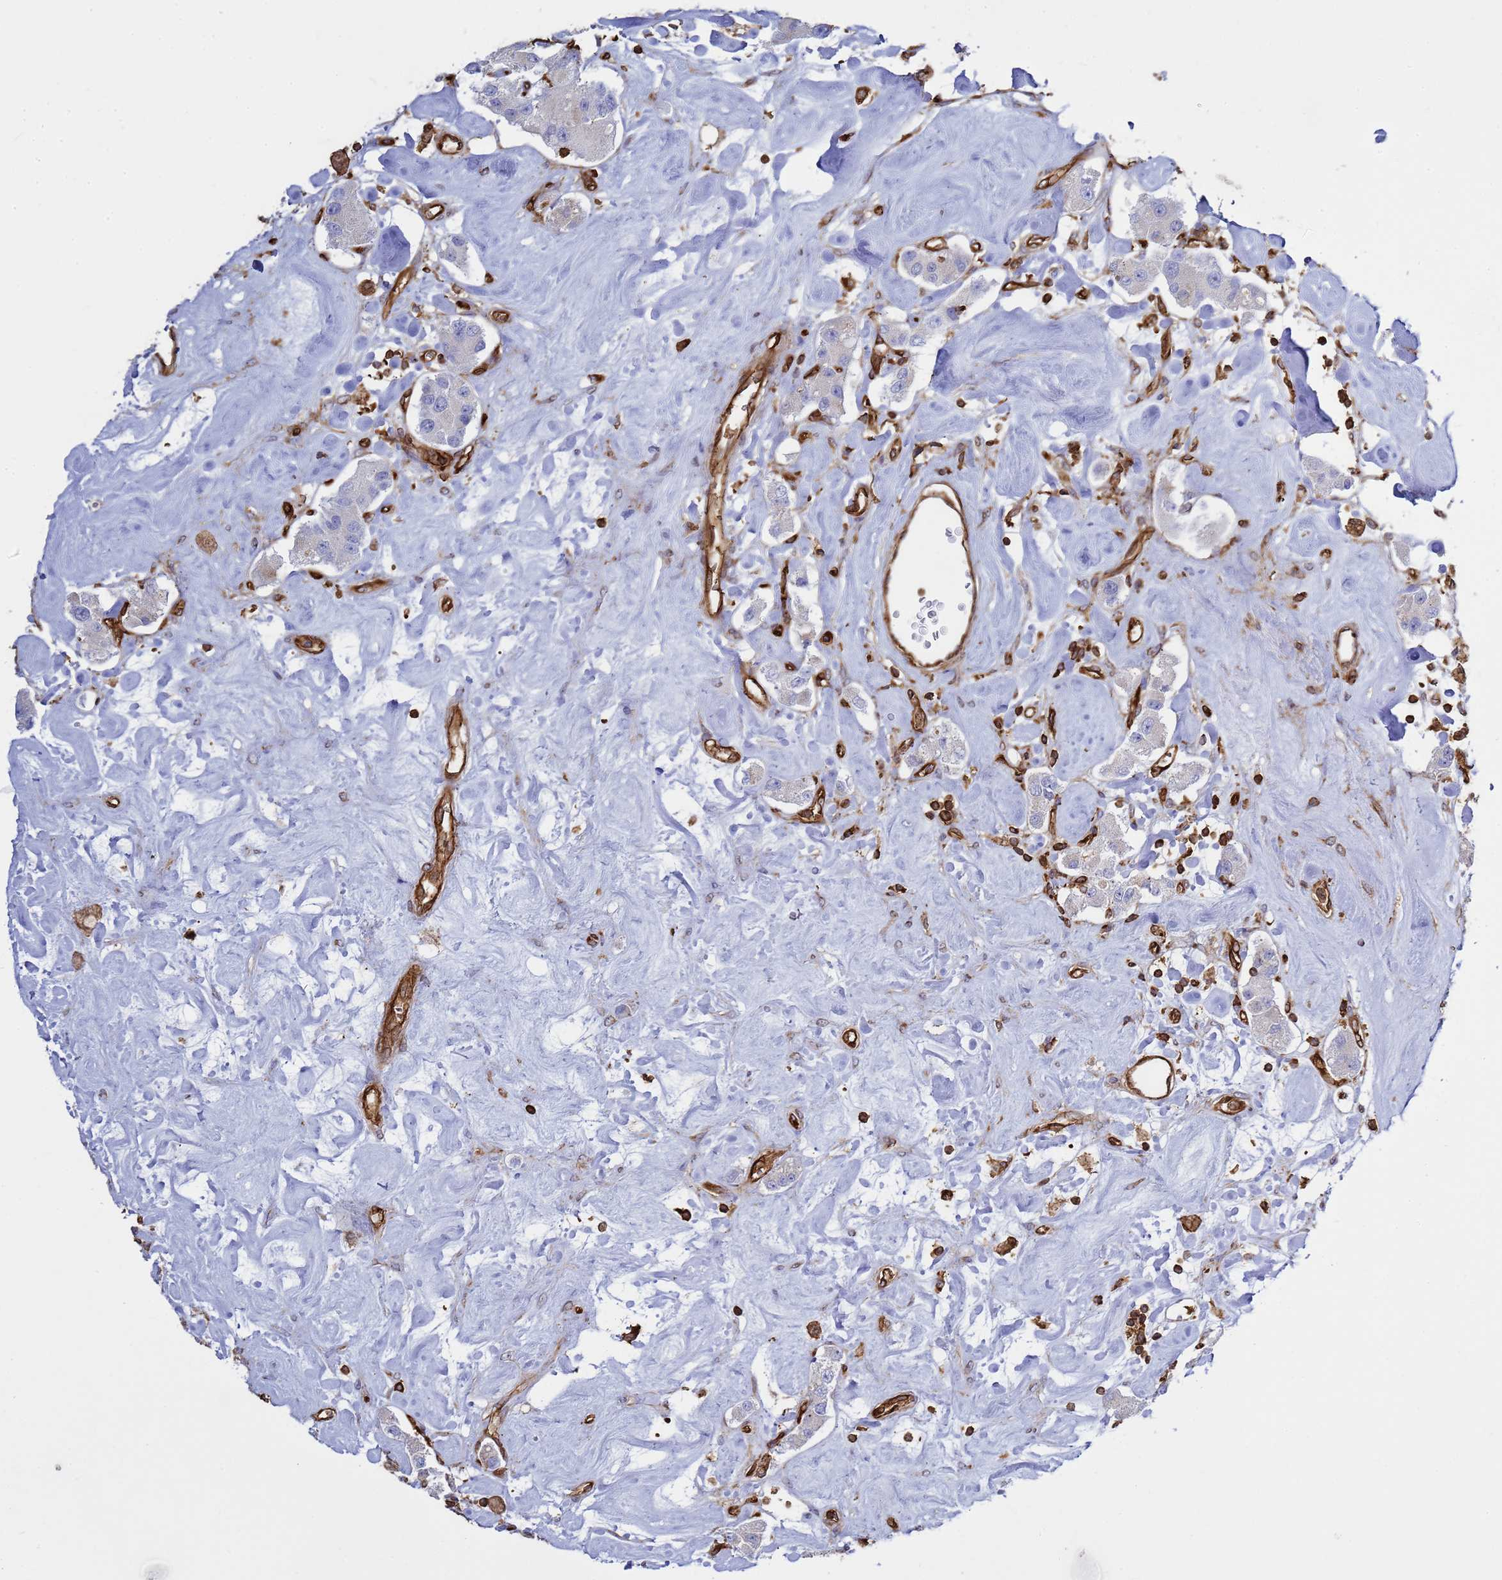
{"staining": {"intensity": "negative", "quantity": "none", "location": "none"}, "tissue": "carcinoid", "cell_type": "Tumor cells", "image_type": "cancer", "snomed": [{"axis": "morphology", "description": "Carcinoid, malignant, NOS"}, {"axis": "topography", "description": "Pancreas"}], "caption": "A histopathology image of carcinoid (malignant) stained for a protein demonstrates no brown staining in tumor cells.", "gene": "ZBTB8OS", "patient": {"sex": "male", "age": 41}}